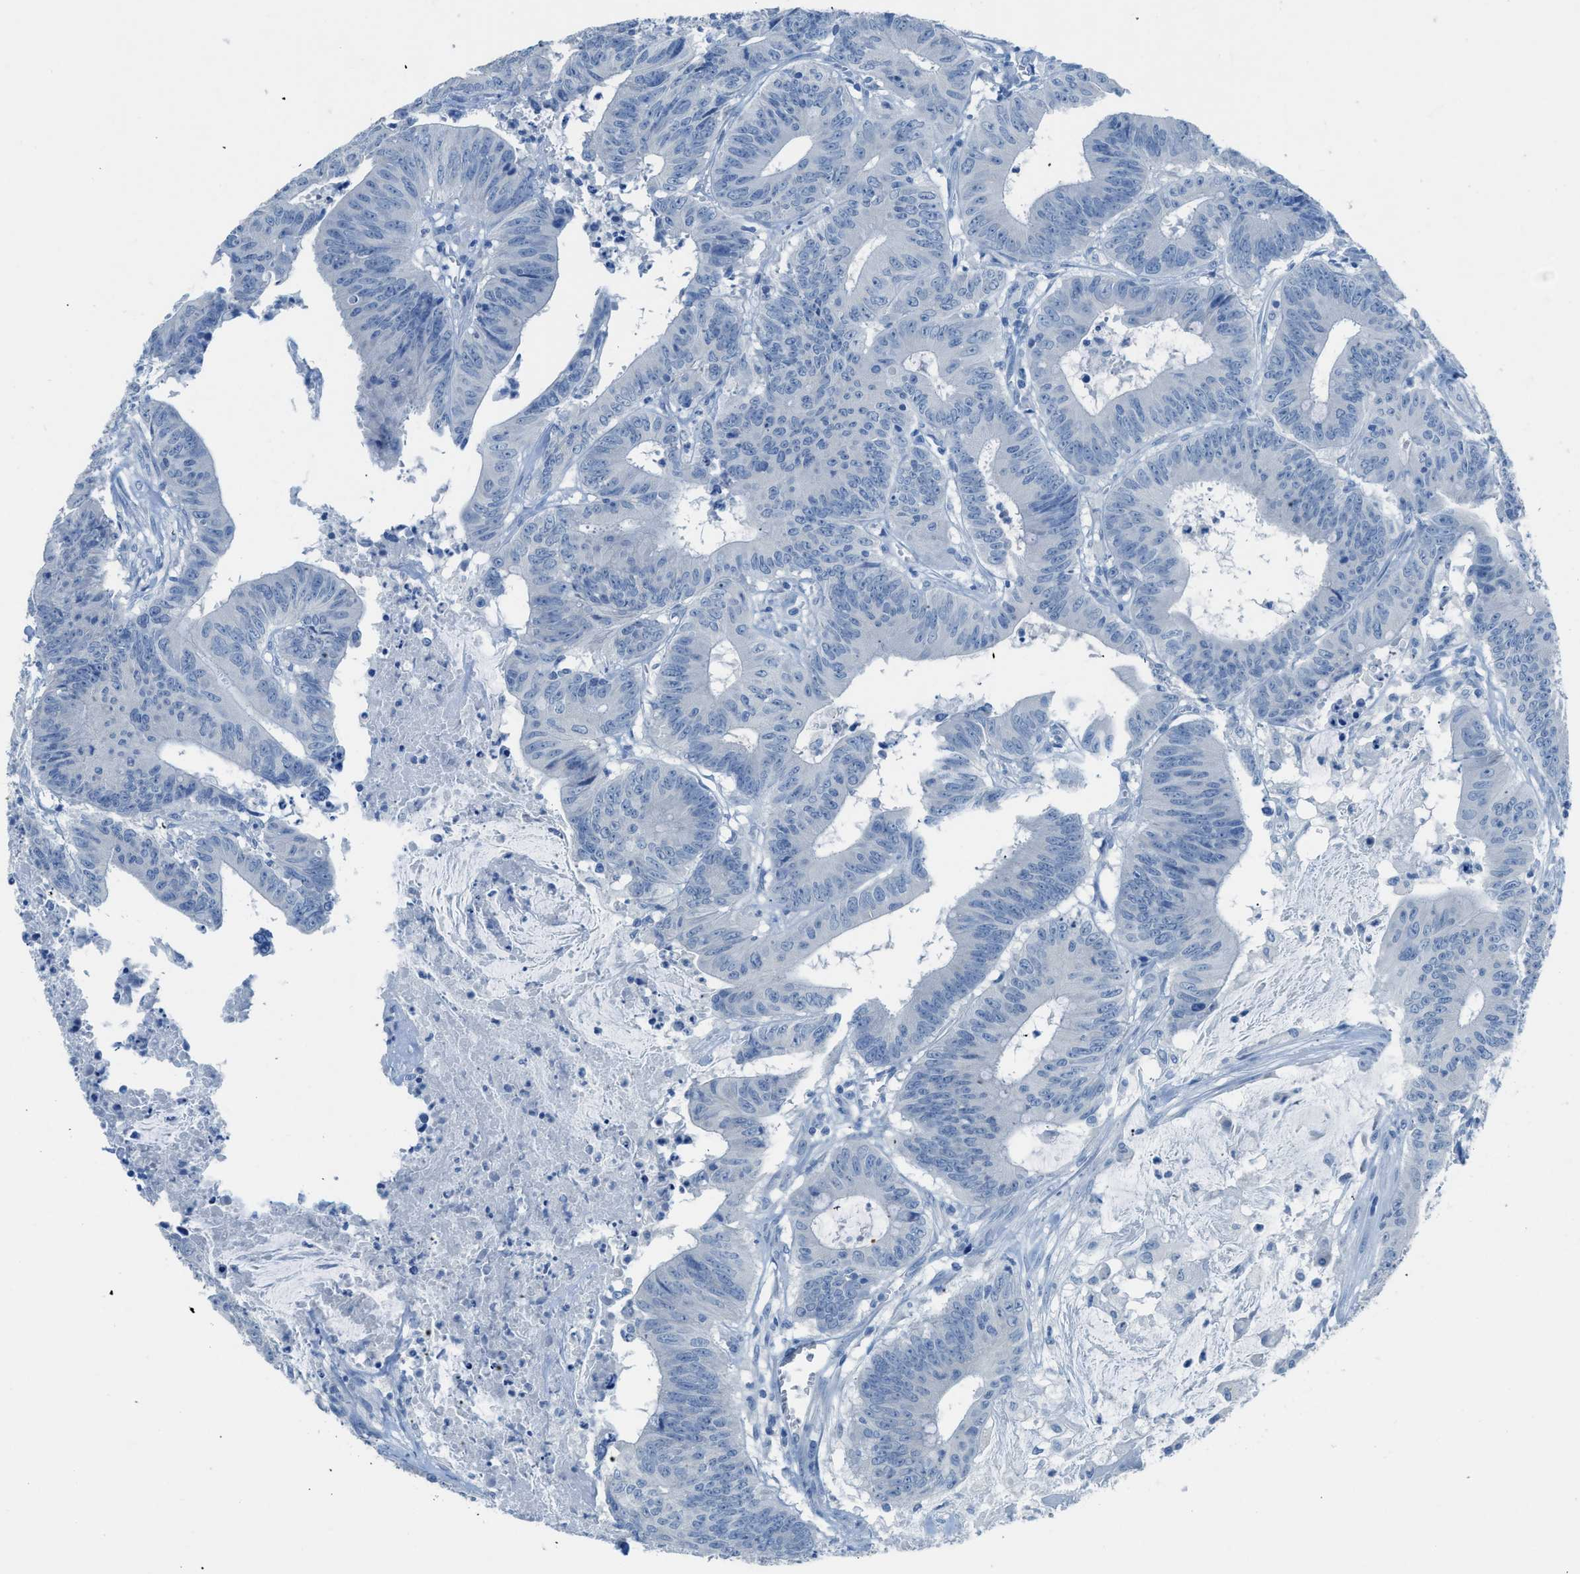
{"staining": {"intensity": "negative", "quantity": "none", "location": "none"}, "tissue": "colorectal cancer", "cell_type": "Tumor cells", "image_type": "cancer", "snomed": [{"axis": "morphology", "description": "Adenocarcinoma, NOS"}, {"axis": "topography", "description": "Colon"}], "caption": "High magnification brightfield microscopy of adenocarcinoma (colorectal) stained with DAB (brown) and counterstained with hematoxylin (blue): tumor cells show no significant positivity.", "gene": "ACAN", "patient": {"sex": "male", "age": 45}}